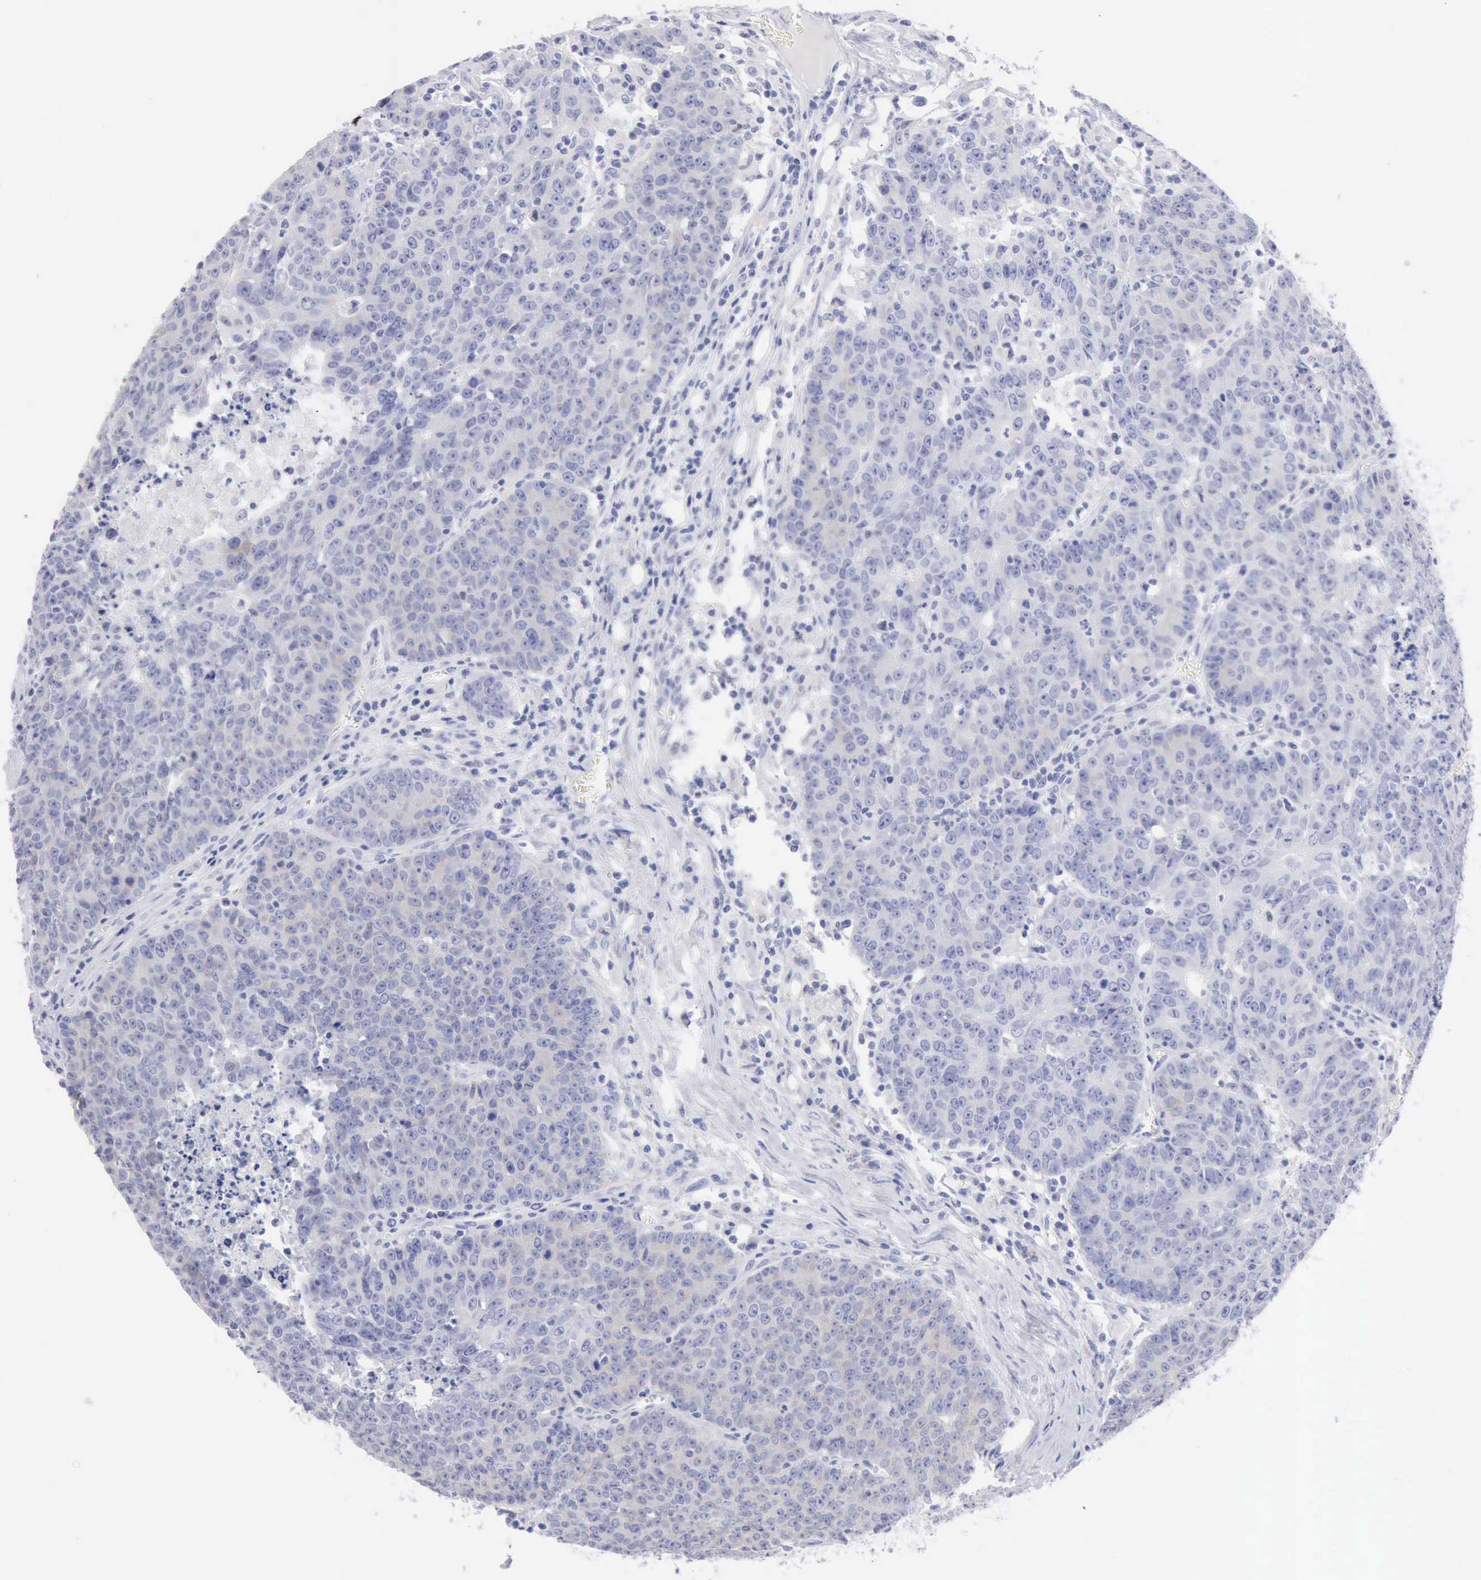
{"staining": {"intensity": "weak", "quantity": "<25%", "location": "cytoplasmic/membranous"}, "tissue": "colorectal cancer", "cell_type": "Tumor cells", "image_type": "cancer", "snomed": [{"axis": "morphology", "description": "Adenocarcinoma, NOS"}, {"axis": "topography", "description": "Colon"}], "caption": "IHC histopathology image of adenocarcinoma (colorectal) stained for a protein (brown), which displays no staining in tumor cells.", "gene": "ANGEL1", "patient": {"sex": "female", "age": 53}}